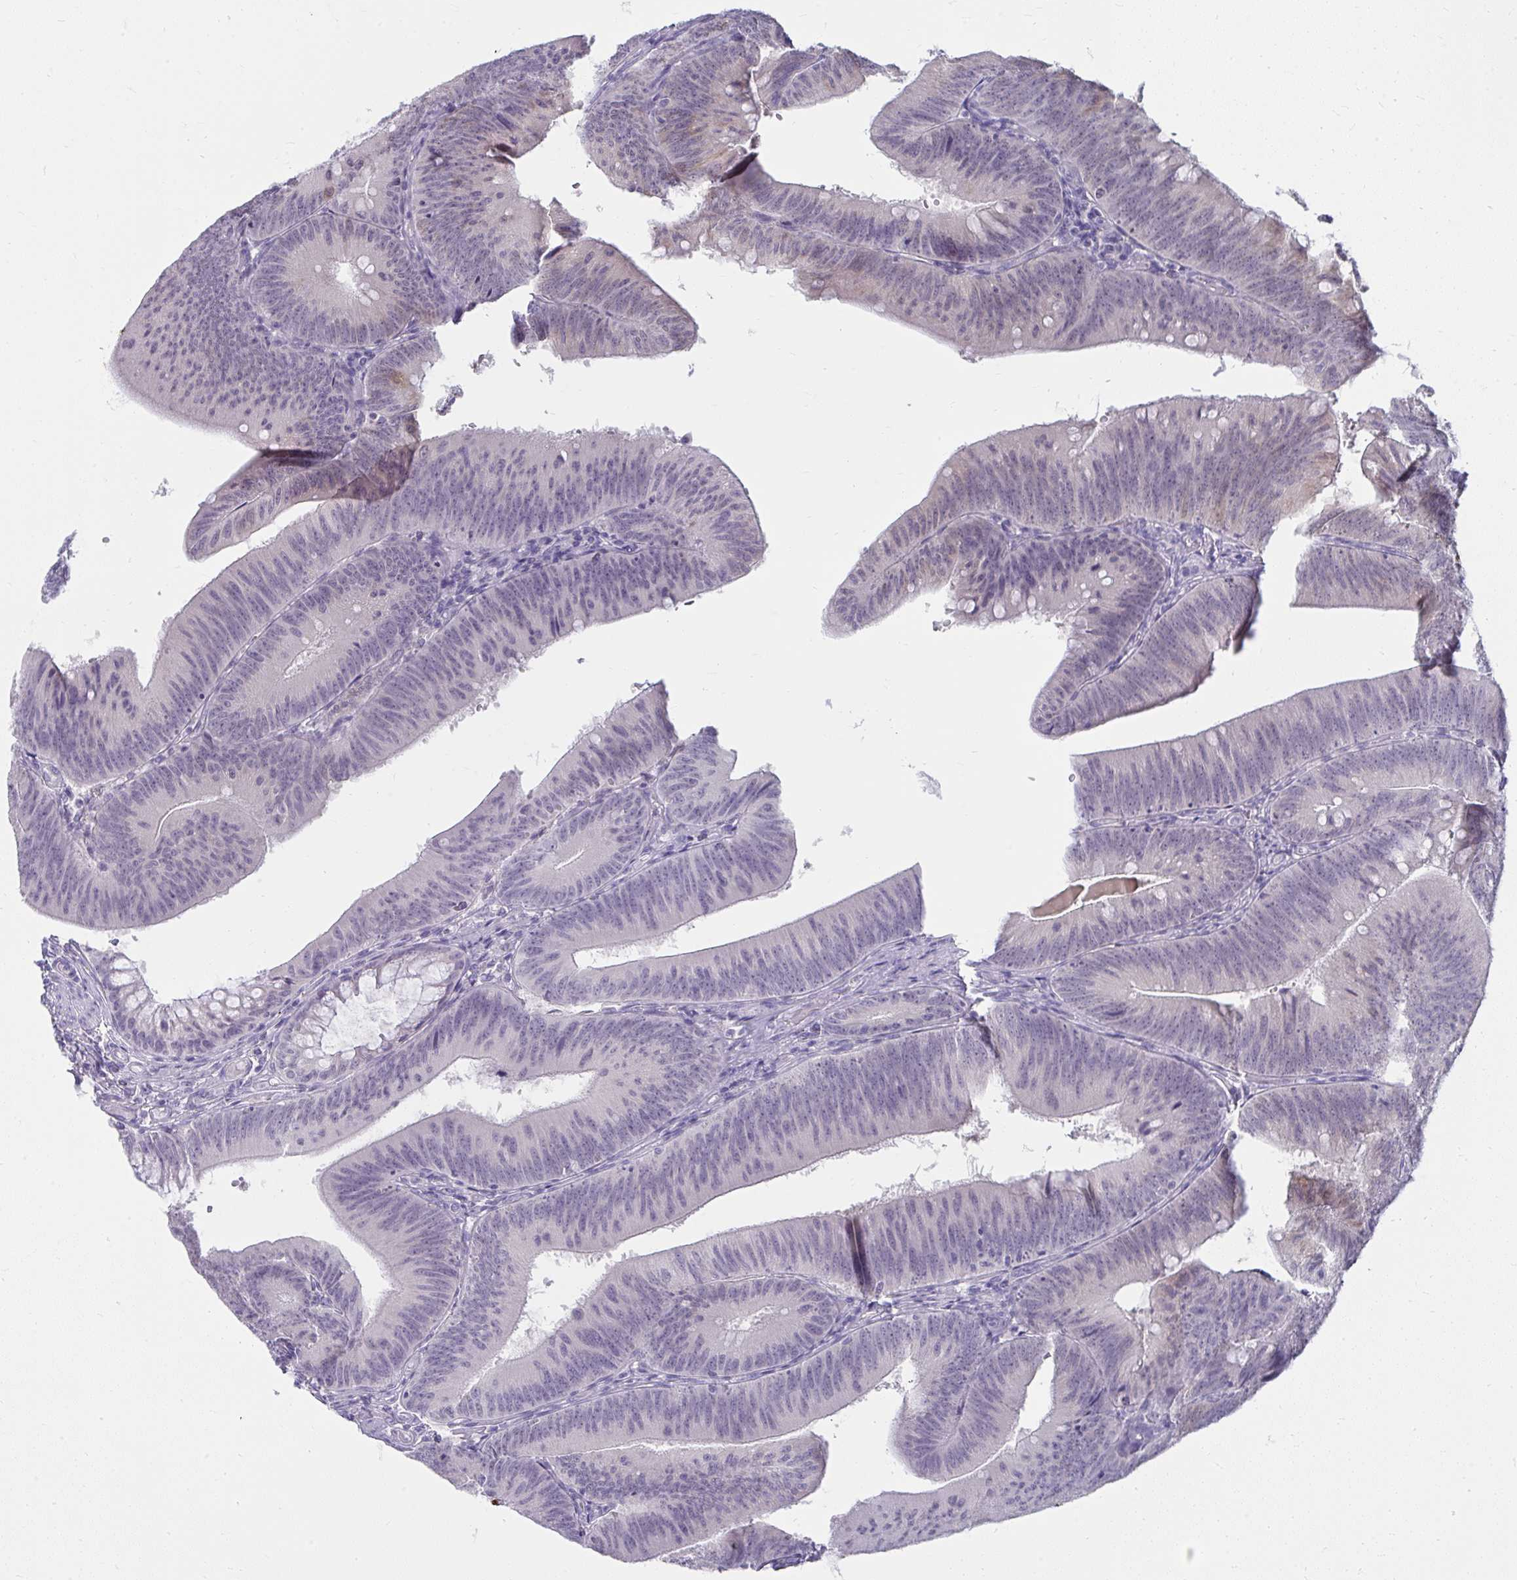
{"staining": {"intensity": "moderate", "quantity": "<25%", "location": "cytoplasmic/membranous,nuclear"}, "tissue": "colorectal cancer", "cell_type": "Tumor cells", "image_type": "cancer", "snomed": [{"axis": "morphology", "description": "Adenocarcinoma, NOS"}, {"axis": "topography", "description": "Colon"}], "caption": "Approximately <25% of tumor cells in human colorectal cancer display moderate cytoplasmic/membranous and nuclear protein positivity as visualized by brown immunohistochemical staining.", "gene": "UGT3A2", "patient": {"sex": "male", "age": 84}}